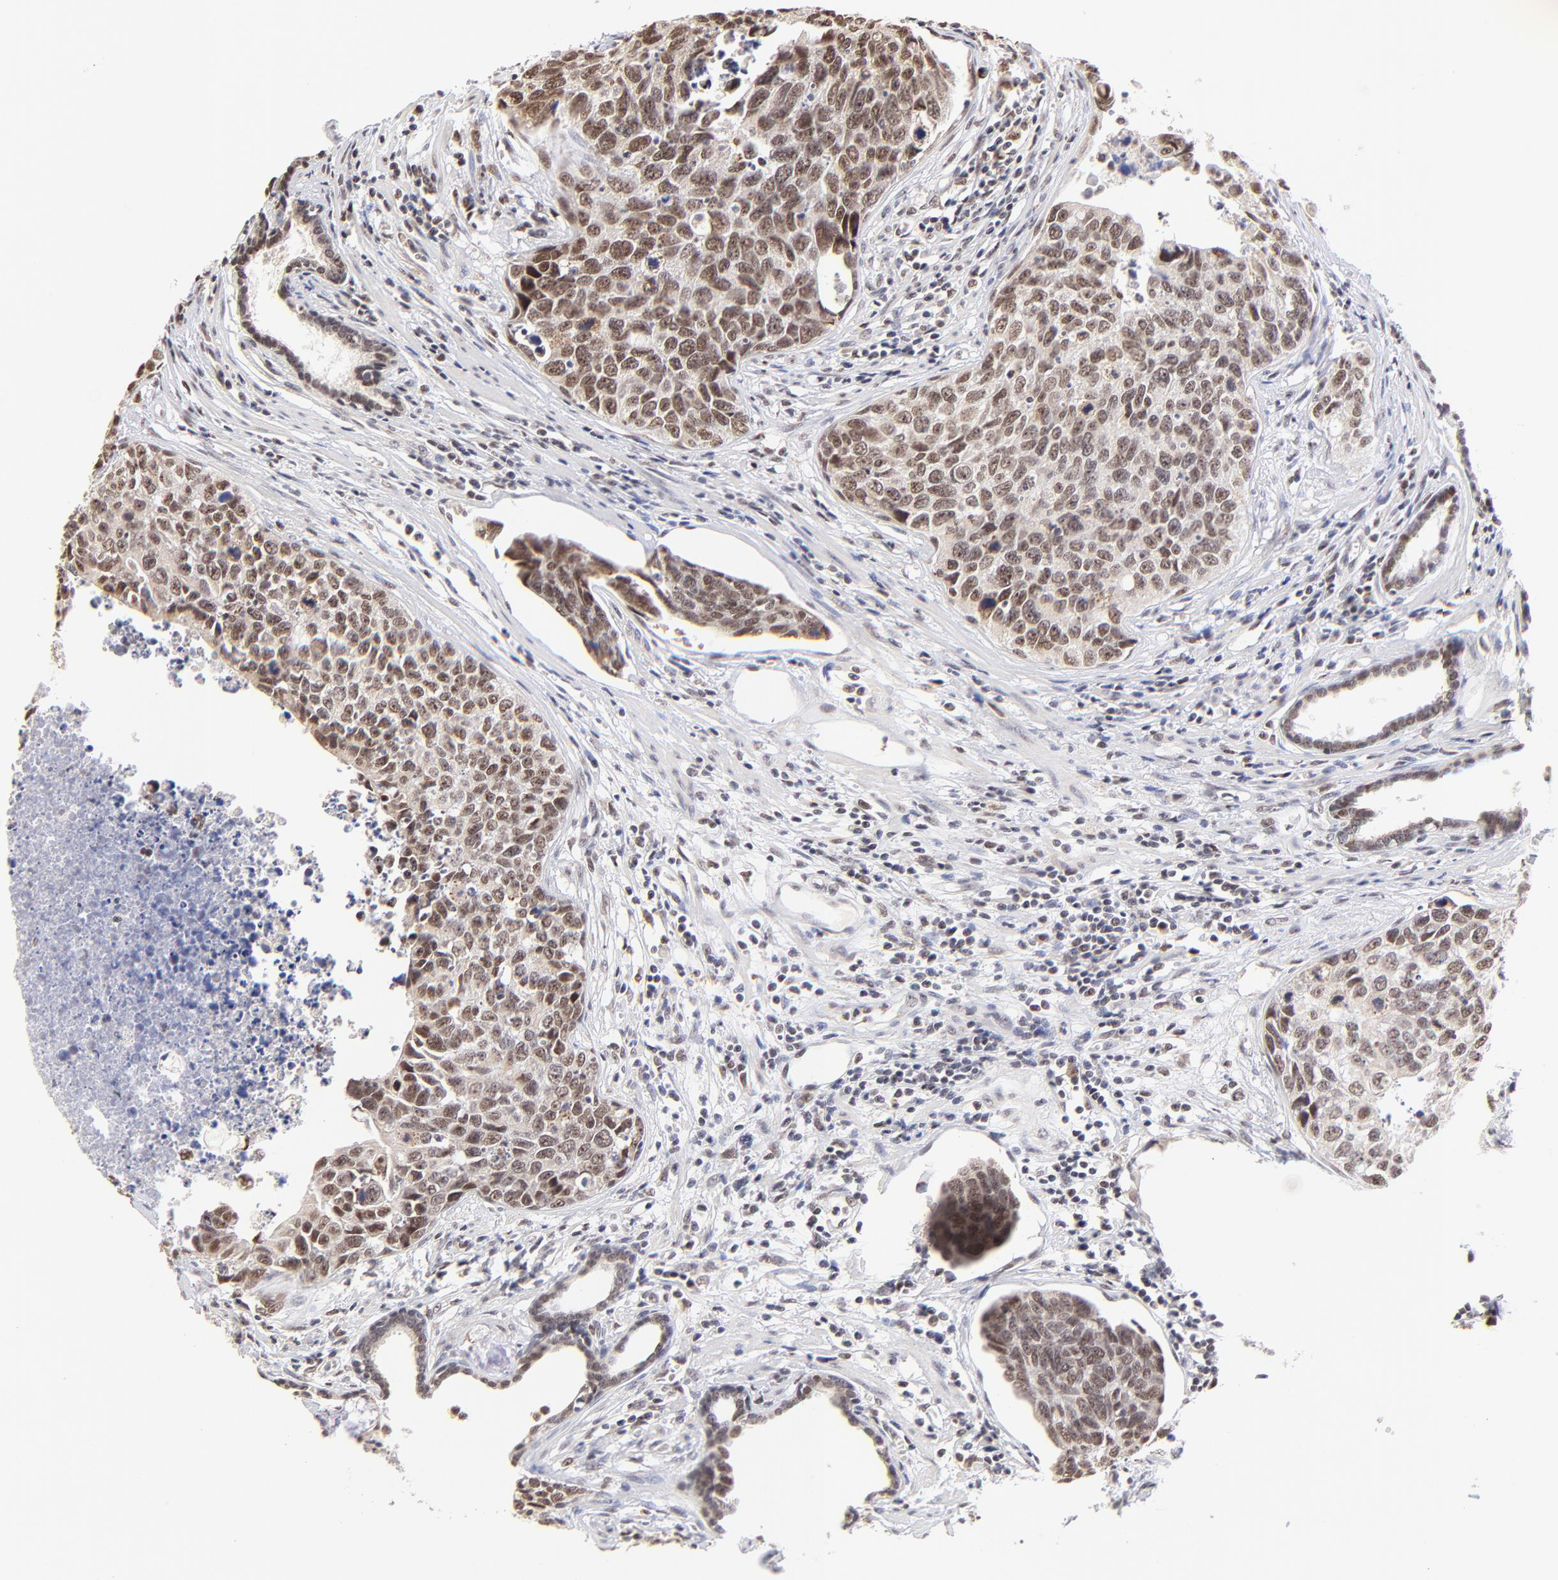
{"staining": {"intensity": "moderate", "quantity": ">75%", "location": "nuclear"}, "tissue": "urothelial cancer", "cell_type": "Tumor cells", "image_type": "cancer", "snomed": [{"axis": "morphology", "description": "Urothelial carcinoma, High grade"}, {"axis": "topography", "description": "Urinary bladder"}], "caption": "A high-resolution image shows immunohistochemistry staining of high-grade urothelial carcinoma, which displays moderate nuclear positivity in approximately >75% of tumor cells.", "gene": "ZNF670", "patient": {"sex": "male", "age": 81}}